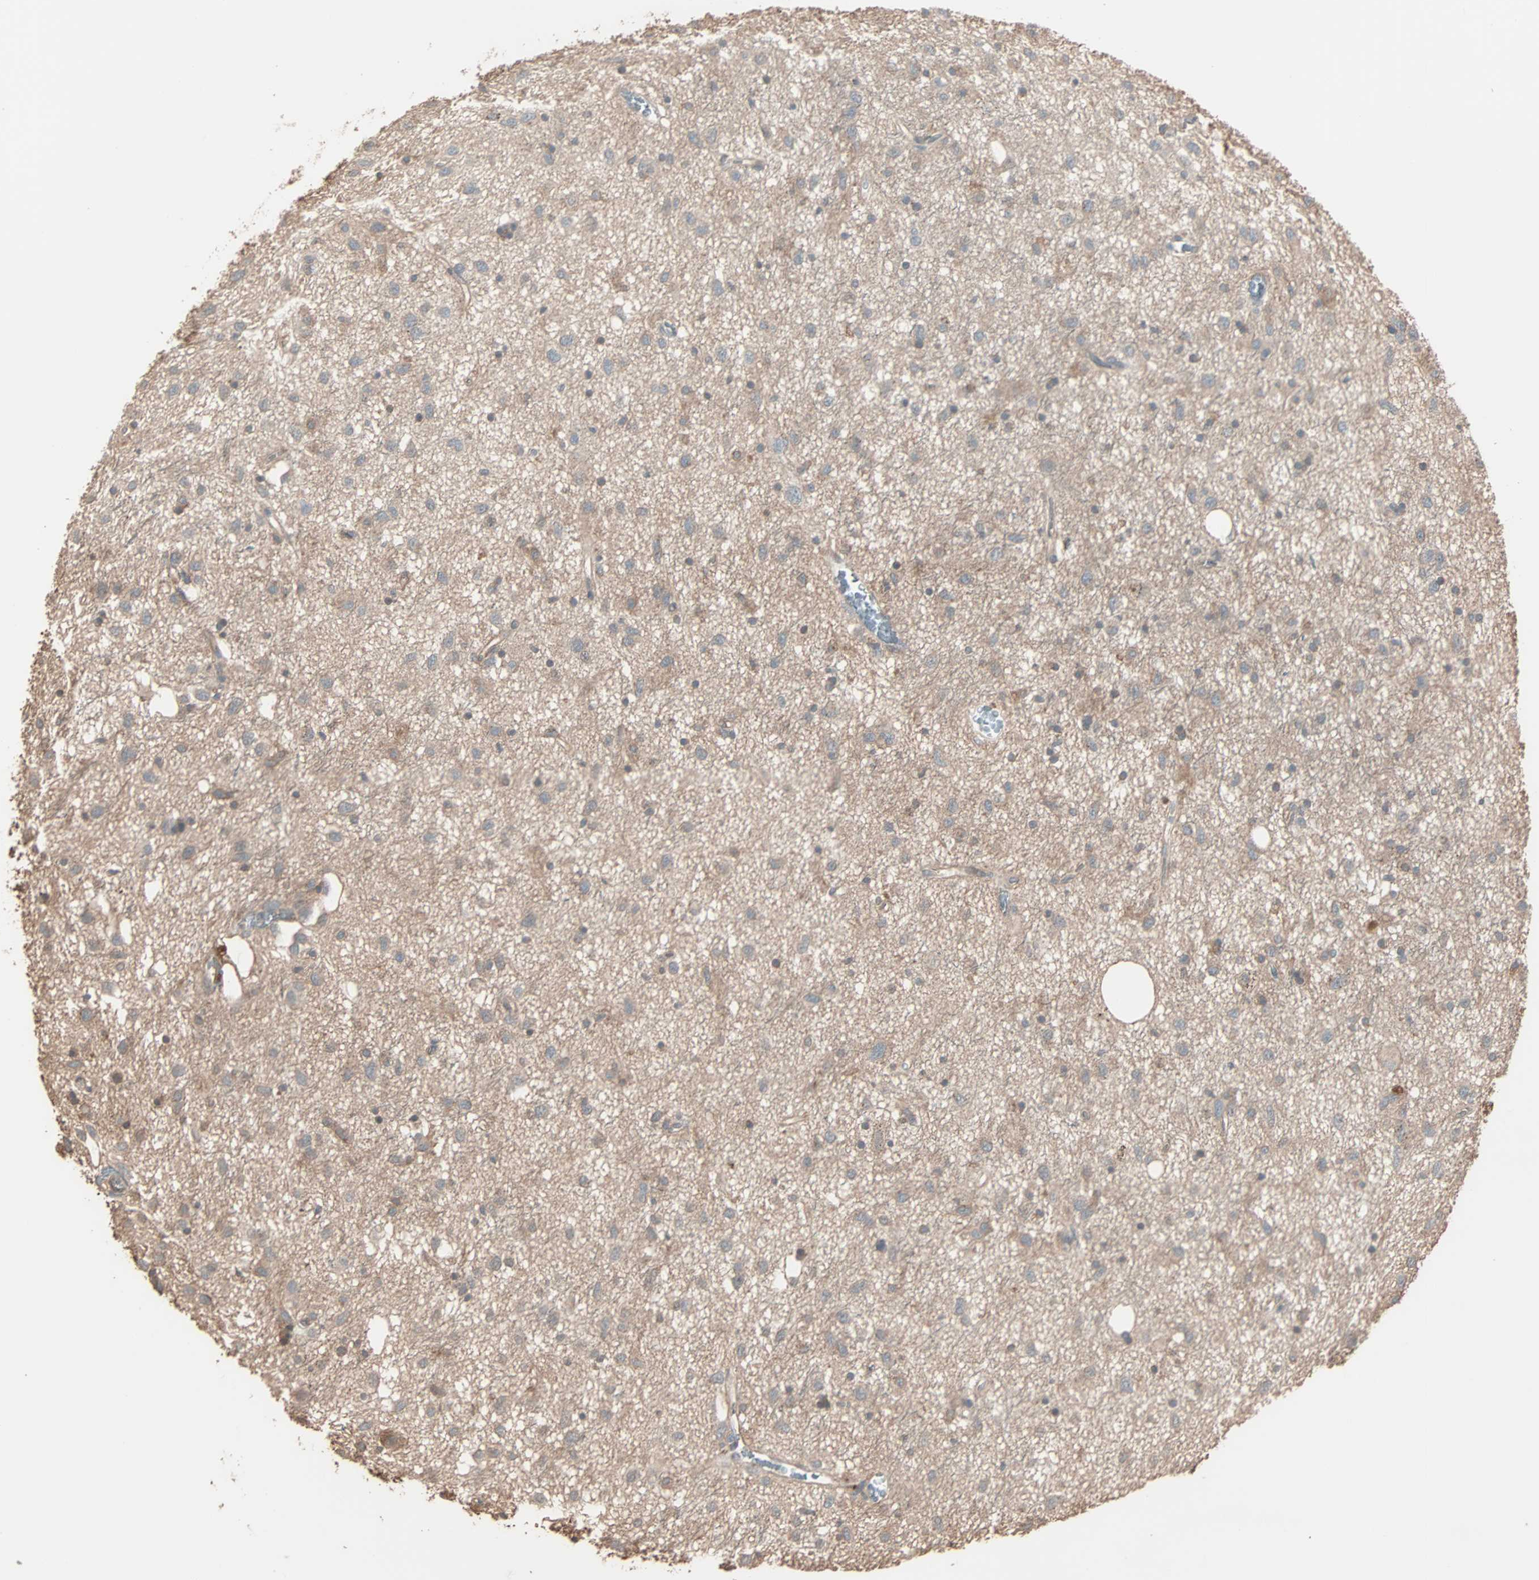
{"staining": {"intensity": "weak", "quantity": ">75%", "location": "cytoplasmic/membranous"}, "tissue": "glioma", "cell_type": "Tumor cells", "image_type": "cancer", "snomed": [{"axis": "morphology", "description": "Glioma, malignant, Low grade"}, {"axis": "topography", "description": "Brain"}], "caption": "A photomicrograph of human malignant glioma (low-grade) stained for a protein shows weak cytoplasmic/membranous brown staining in tumor cells. Immunohistochemistry stains the protein of interest in brown and the nuclei are stained blue.", "gene": "GALNT3", "patient": {"sex": "male", "age": 77}}